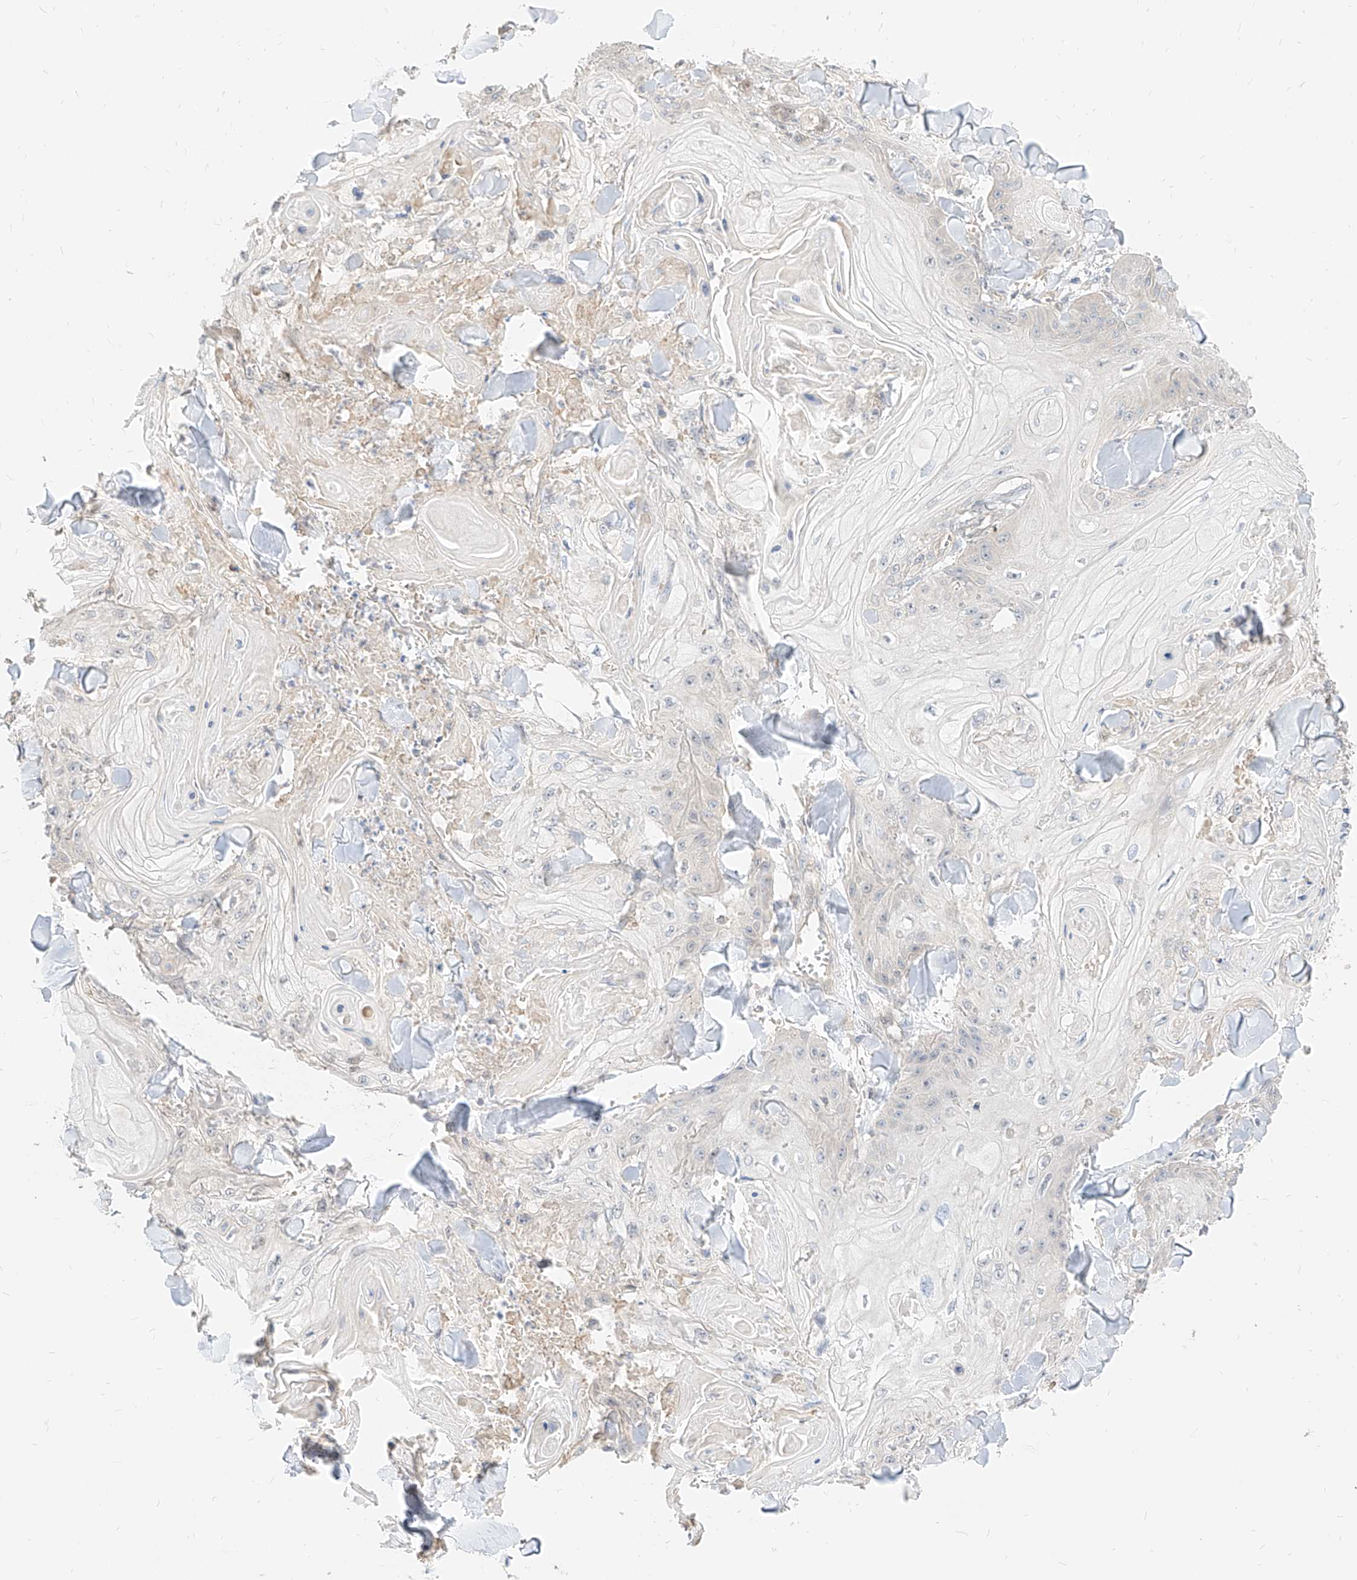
{"staining": {"intensity": "negative", "quantity": "none", "location": "none"}, "tissue": "skin cancer", "cell_type": "Tumor cells", "image_type": "cancer", "snomed": [{"axis": "morphology", "description": "Squamous cell carcinoma, NOS"}, {"axis": "topography", "description": "Skin"}], "caption": "Immunohistochemistry of human skin cancer displays no positivity in tumor cells. (DAB (3,3'-diaminobenzidine) immunohistochemistry, high magnification).", "gene": "TSNAX", "patient": {"sex": "male", "age": 74}}